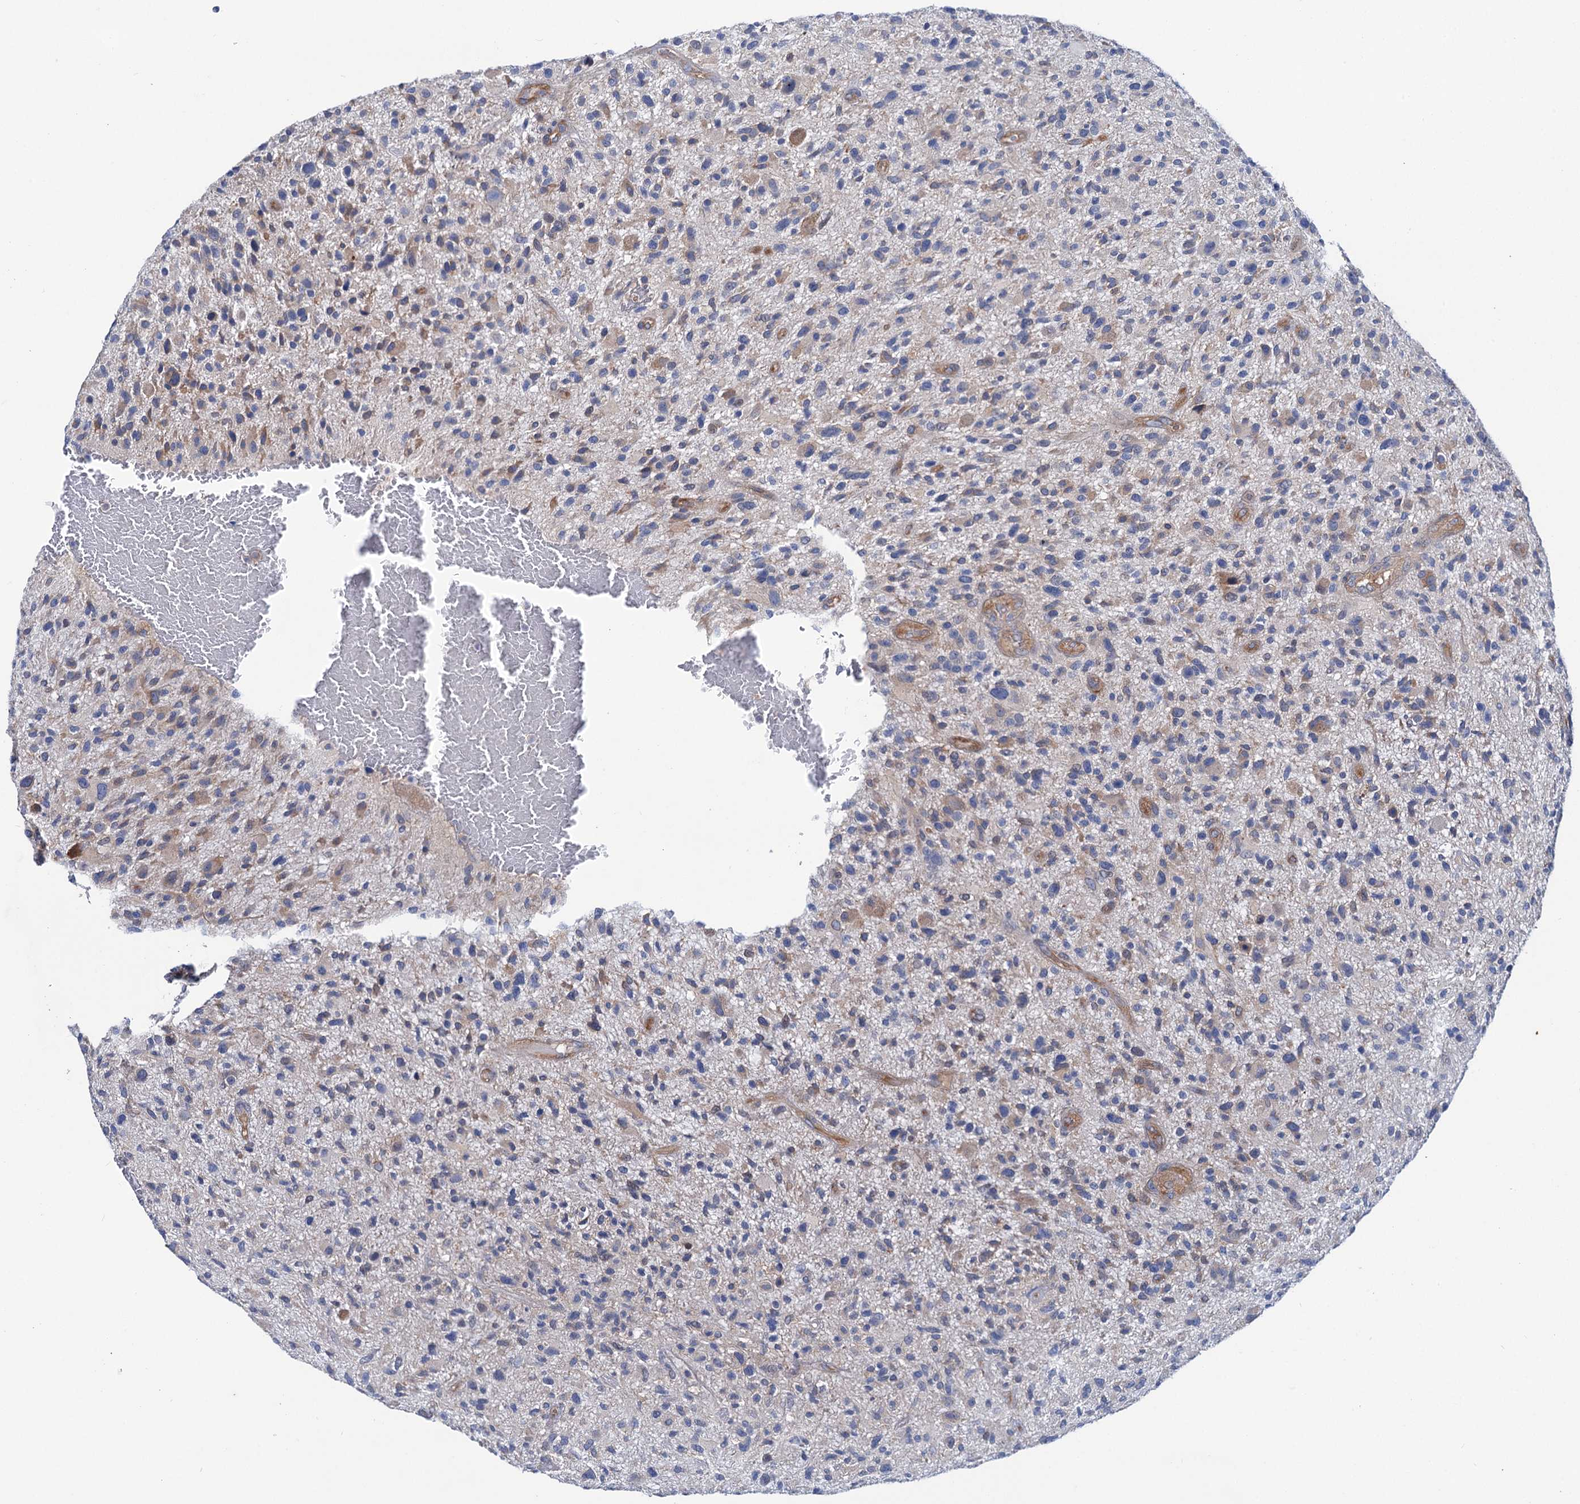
{"staining": {"intensity": "negative", "quantity": "none", "location": "none"}, "tissue": "glioma", "cell_type": "Tumor cells", "image_type": "cancer", "snomed": [{"axis": "morphology", "description": "Glioma, malignant, High grade"}, {"axis": "topography", "description": "Brain"}], "caption": "There is no significant staining in tumor cells of malignant glioma (high-grade).", "gene": "TRIM55", "patient": {"sex": "male", "age": 47}}